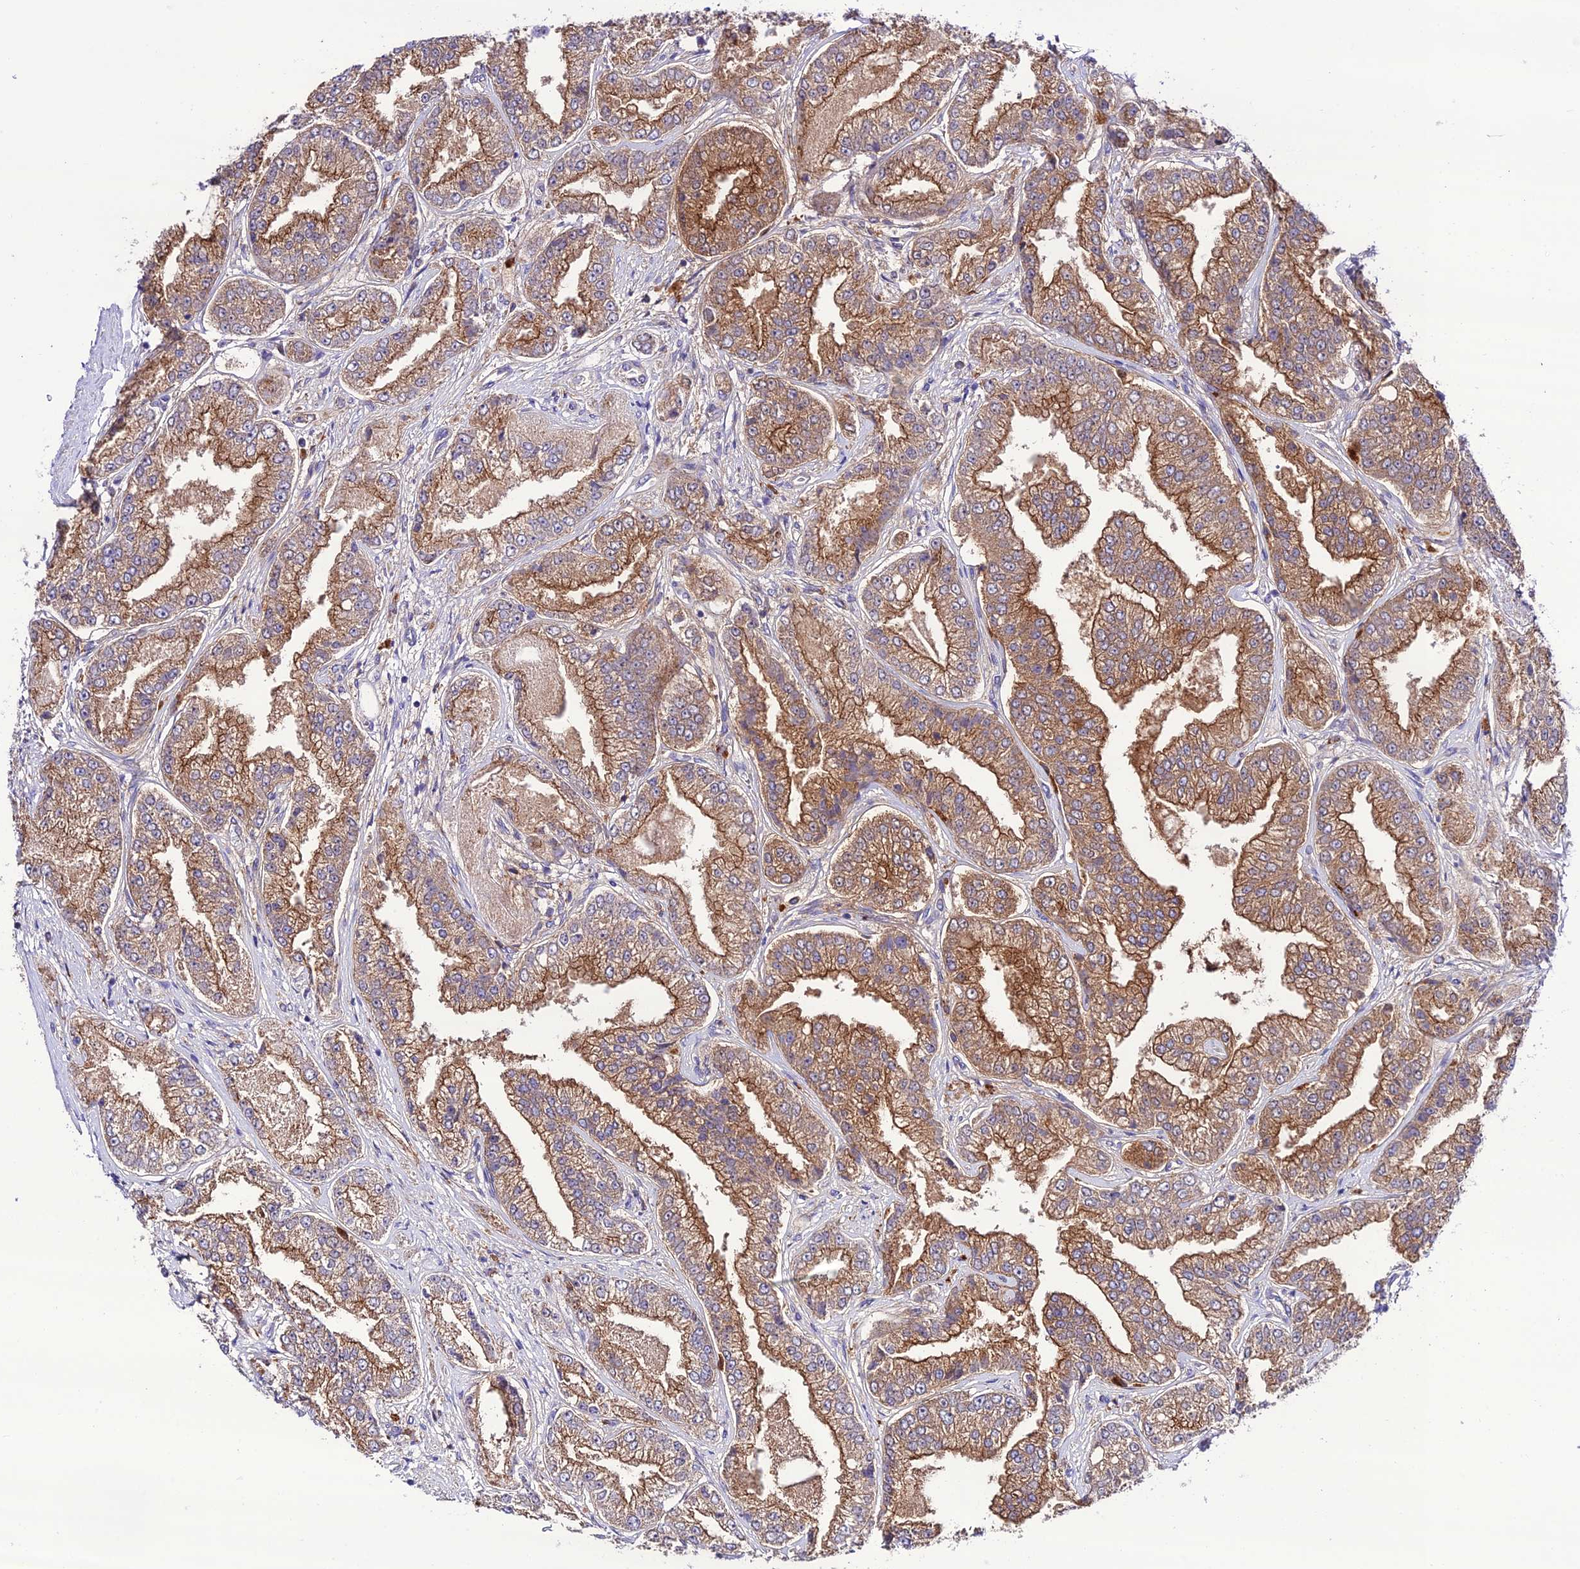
{"staining": {"intensity": "moderate", "quantity": ">75%", "location": "cytoplasmic/membranous"}, "tissue": "prostate cancer", "cell_type": "Tumor cells", "image_type": "cancer", "snomed": [{"axis": "morphology", "description": "Adenocarcinoma, High grade"}, {"axis": "topography", "description": "Prostate"}], "caption": "High-grade adenocarcinoma (prostate) stained with IHC exhibits moderate cytoplasmic/membranous staining in approximately >75% of tumor cells. The staining was performed using DAB (3,3'-diaminobenzidine) to visualize the protein expression in brown, while the nuclei were stained in blue with hematoxylin (Magnification: 20x).", "gene": "LACTB2", "patient": {"sex": "male", "age": 71}}